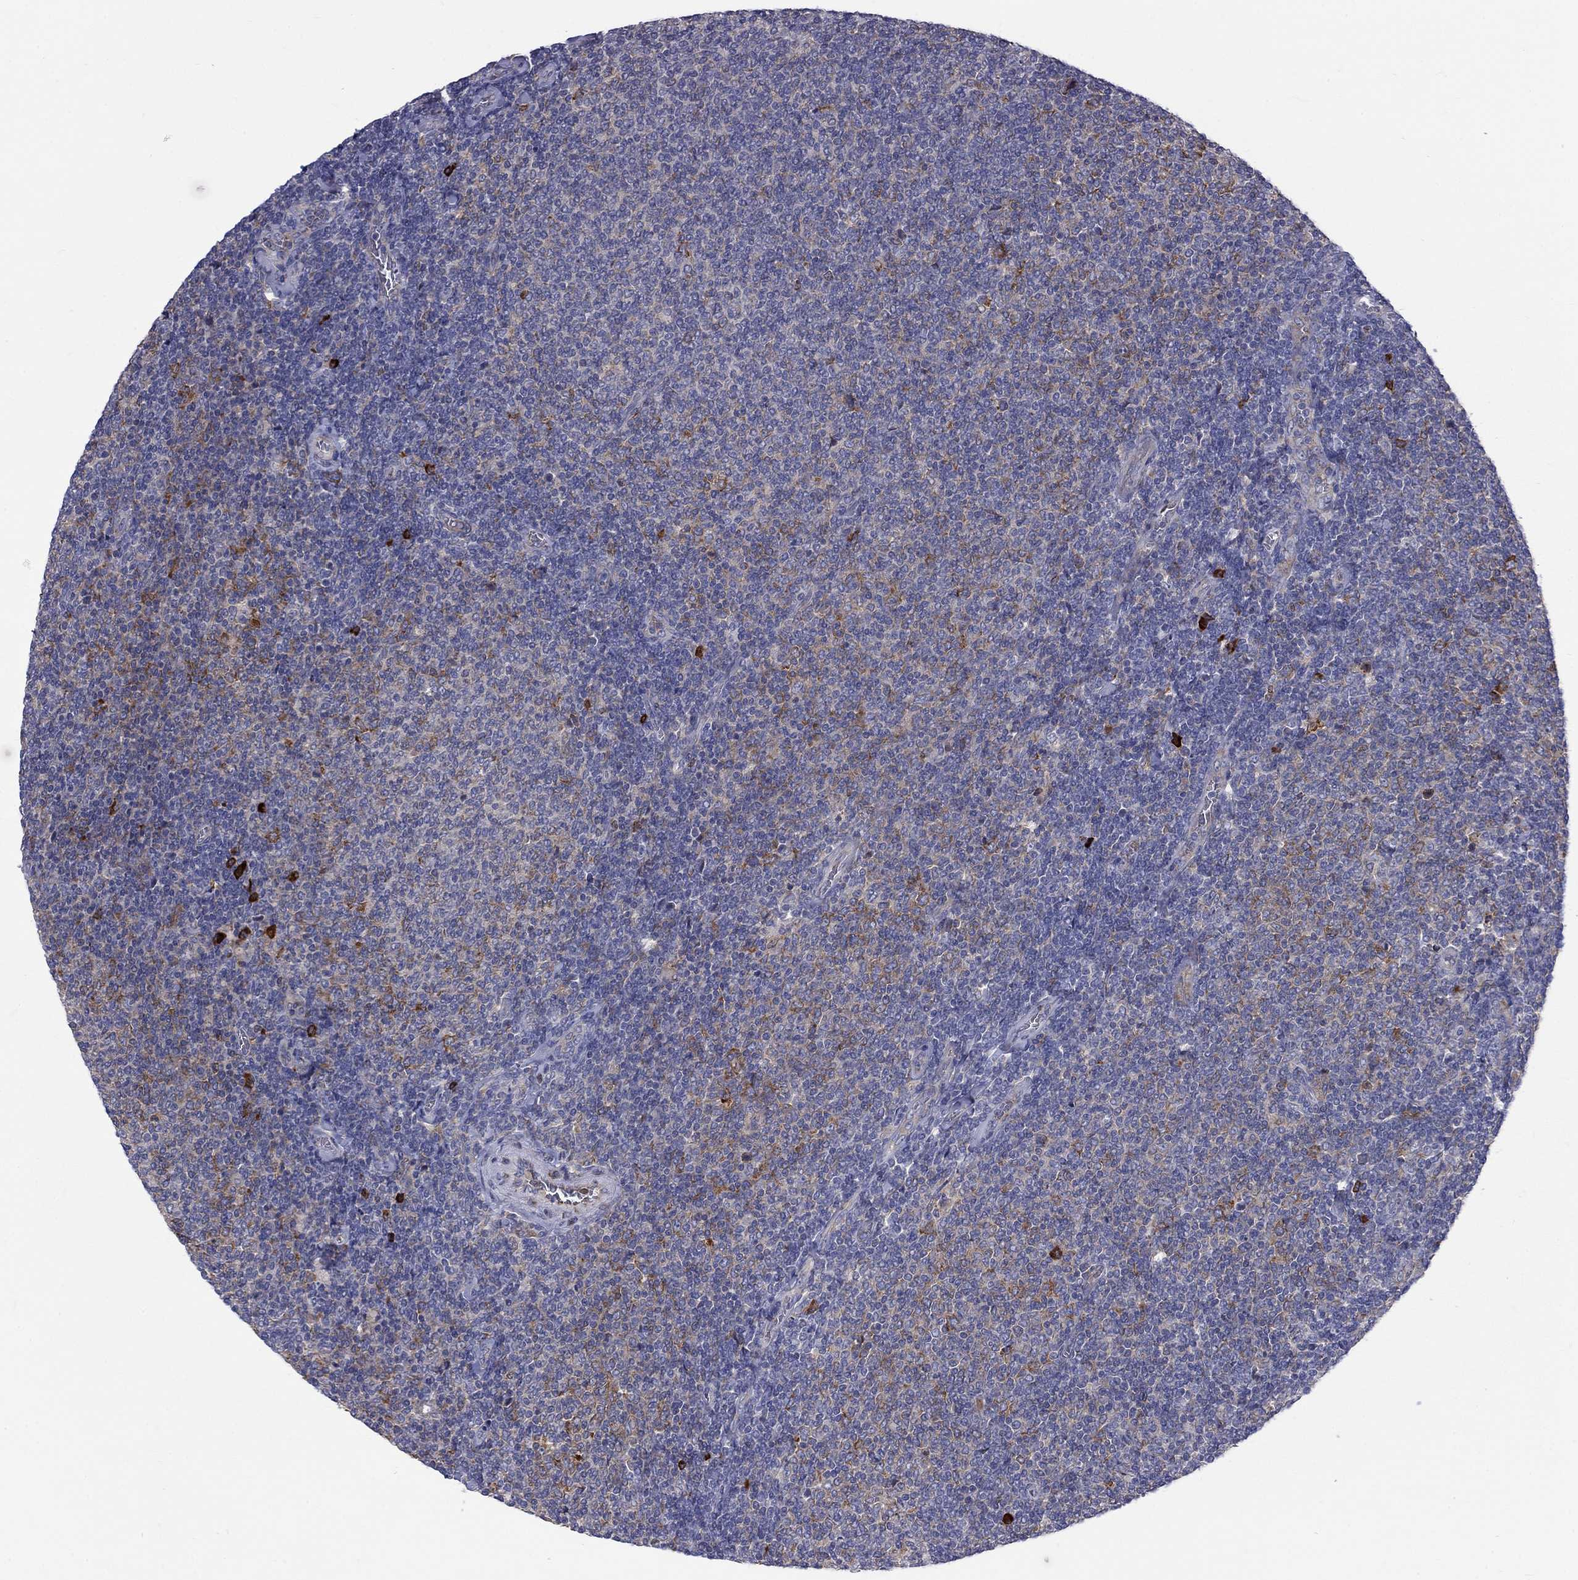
{"staining": {"intensity": "negative", "quantity": "none", "location": "none"}, "tissue": "lymphoma", "cell_type": "Tumor cells", "image_type": "cancer", "snomed": [{"axis": "morphology", "description": "Malignant lymphoma, non-Hodgkin's type, Low grade"}, {"axis": "topography", "description": "Lymph node"}], "caption": "High power microscopy image of an immunohistochemistry photomicrograph of lymphoma, revealing no significant positivity in tumor cells.", "gene": "PABPC4", "patient": {"sex": "male", "age": 52}}